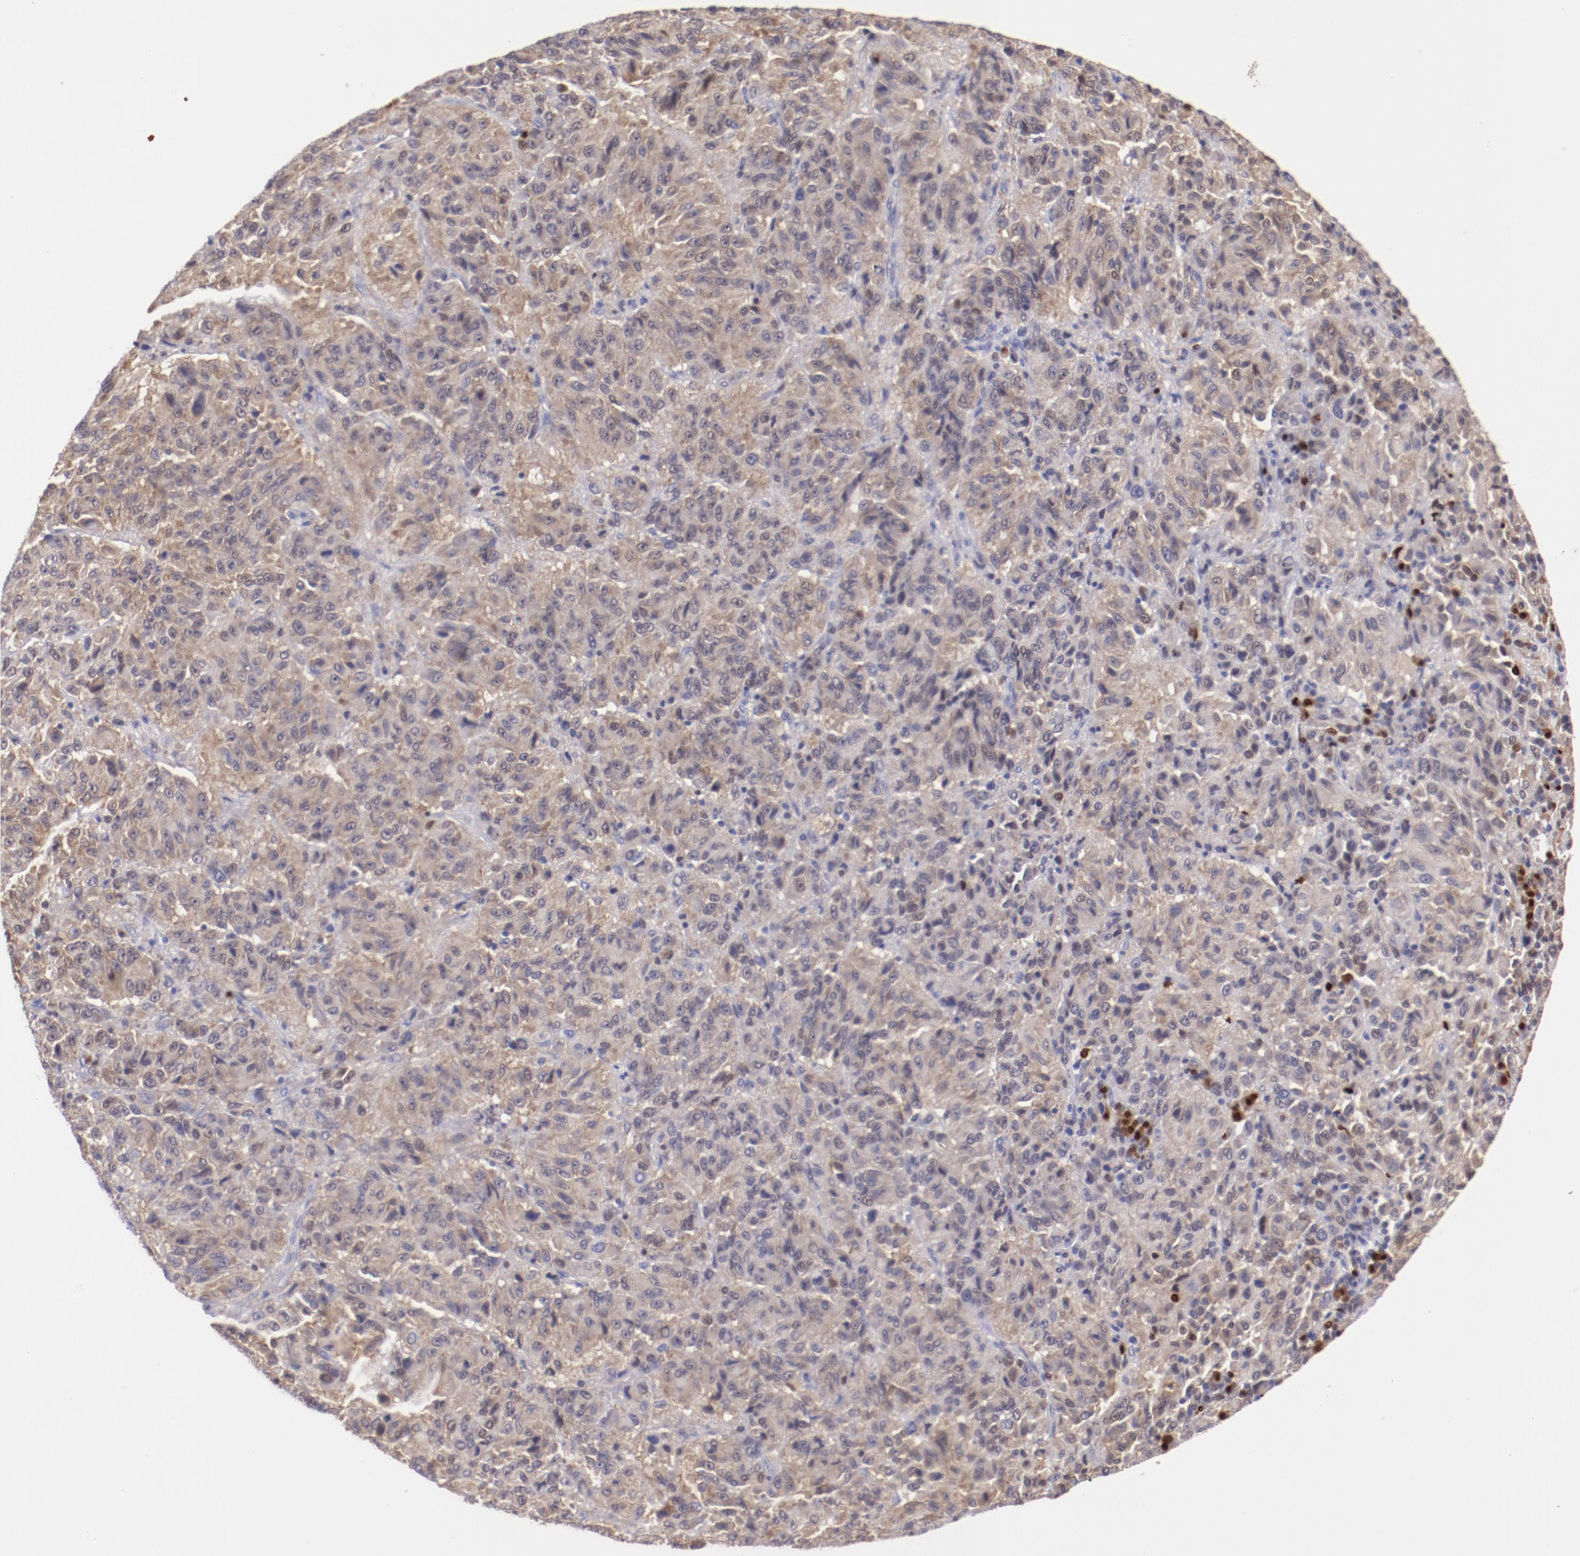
{"staining": {"intensity": "weak", "quantity": "25%-75%", "location": "cytoplasmic/membranous"}, "tissue": "melanoma", "cell_type": "Tumor cells", "image_type": "cancer", "snomed": [{"axis": "morphology", "description": "Malignant melanoma, Metastatic site"}, {"axis": "topography", "description": "Lung"}], "caption": "A photomicrograph of malignant melanoma (metastatic site) stained for a protein exhibits weak cytoplasmic/membranous brown staining in tumor cells.", "gene": "IRF8", "patient": {"sex": "male", "age": 64}}